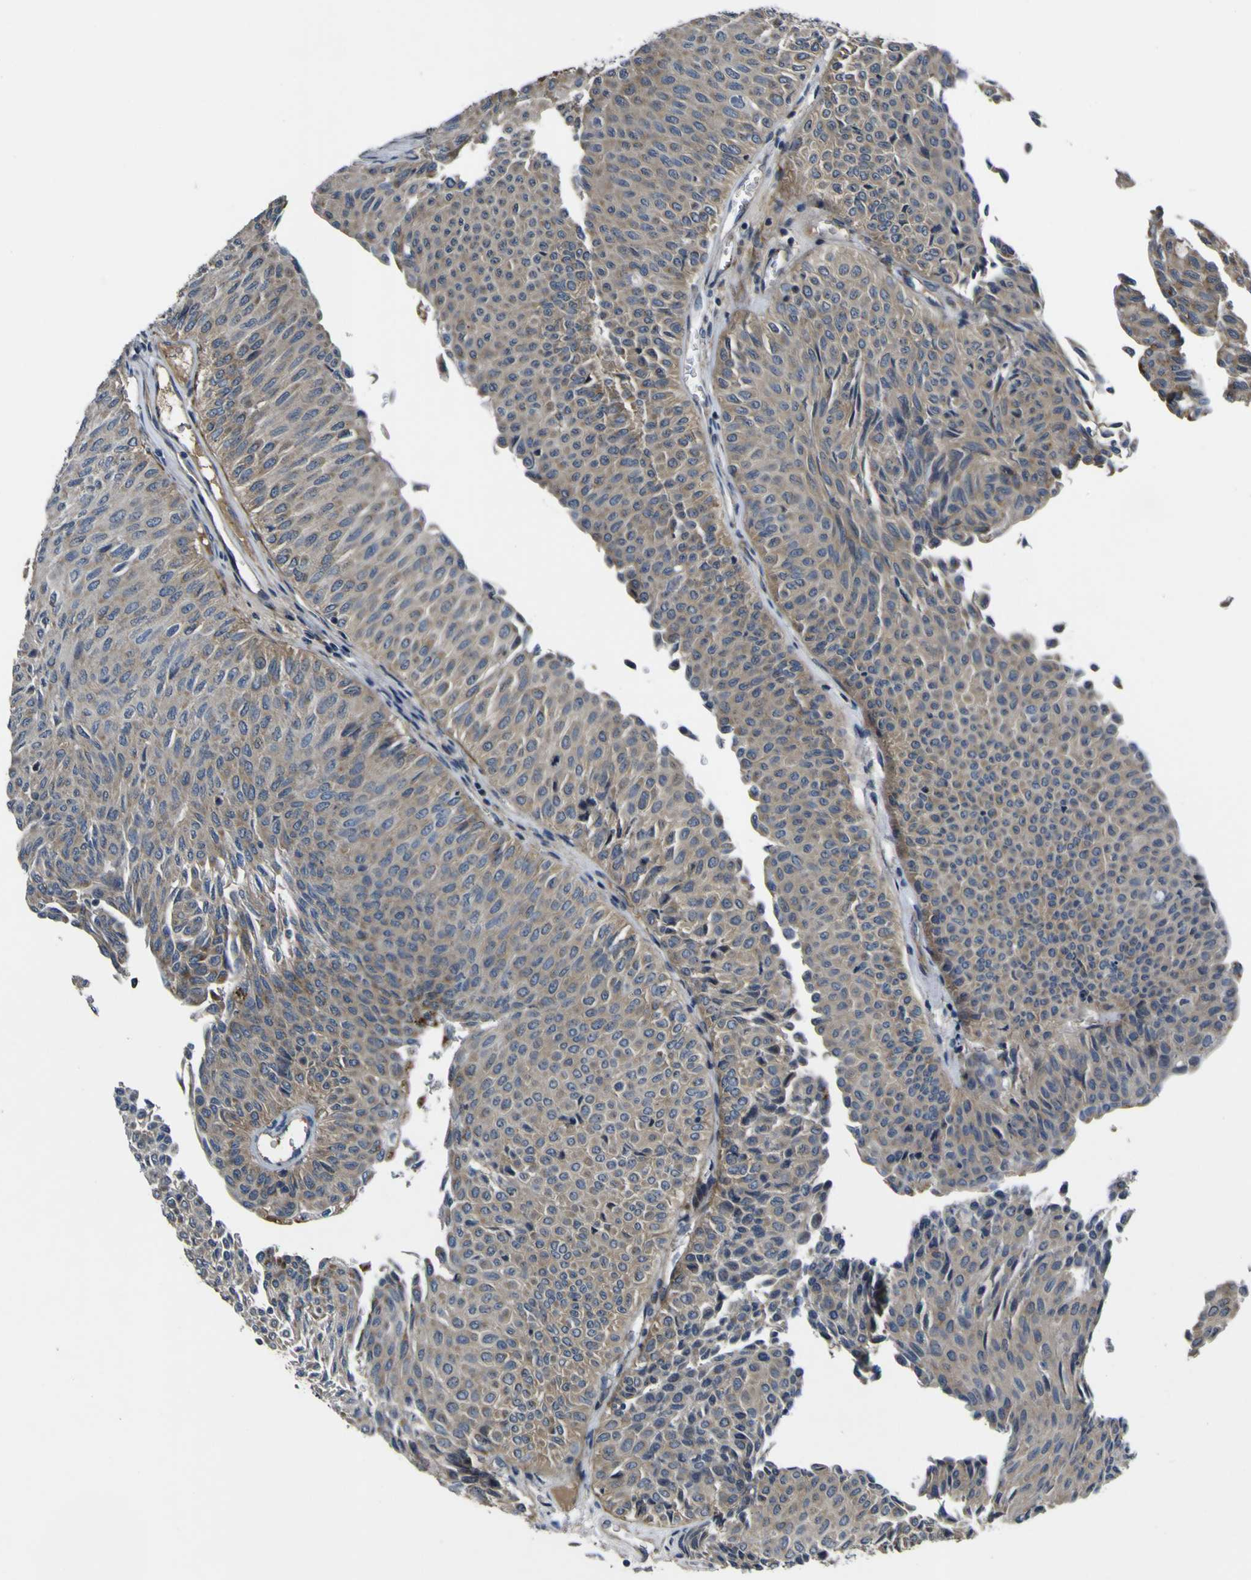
{"staining": {"intensity": "weak", "quantity": "25%-75%", "location": "cytoplasmic/membranous"}, "tissue": "urothelial cancer", "cell_type": "Tumor cells", "image_type": "cancer", "snomed": [{"axis": "morphology", "description": "Urothelial carcinoma, Low grade"}, {"axis": "topography", "description": "Urinary bladder"}], "caption": "Immunohistochemical staining of urothelial carcinoma (low-grade) reveals low levels of weak cytoplasmic/membranous expression in approximately 25%-75% of tumor cells.", "gene": "GPLD1", "patient": {"sex": "male", "age": 78}}